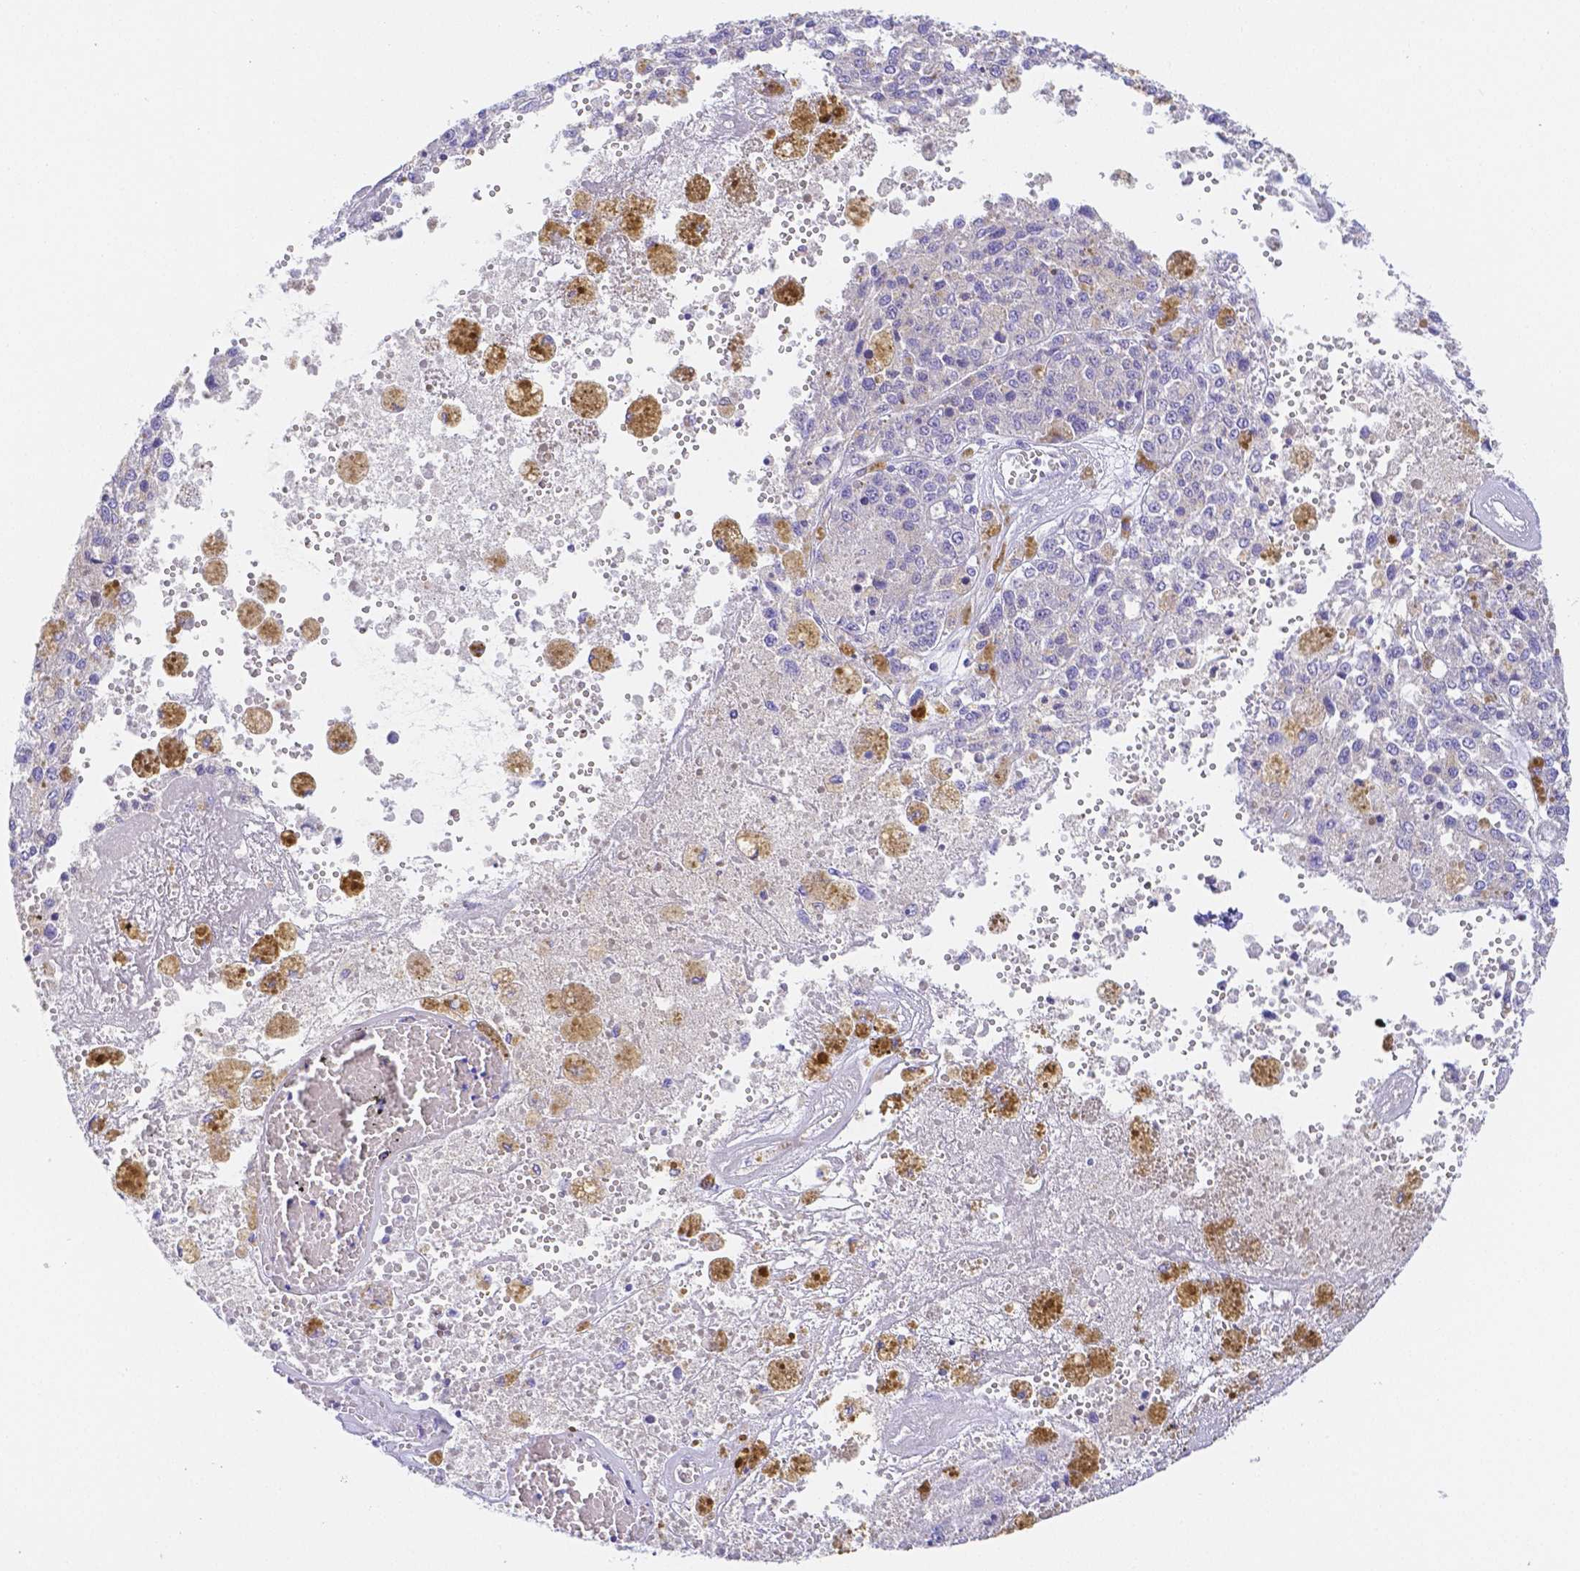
{"staining": {"intensity": "negative", "quantity": "none", "location": "none"}, "tissue": "melanoma", "cell_type": "Tumor cells", "image_type": "cancer", "snomed": [{"axis": "morphology", "description": "Malignant melanoma, Metastatic site"}, {"axis": "topography", "description": "Lymph node"}], "caption": "This histopathology image is of melanoma stained with IHC to label a protein in brown with the nuclei are counter-stained blue. There is no positivity in tumor cells.", "gene": "ZG16B", "patient": {"sex": "female", "age": 64}}